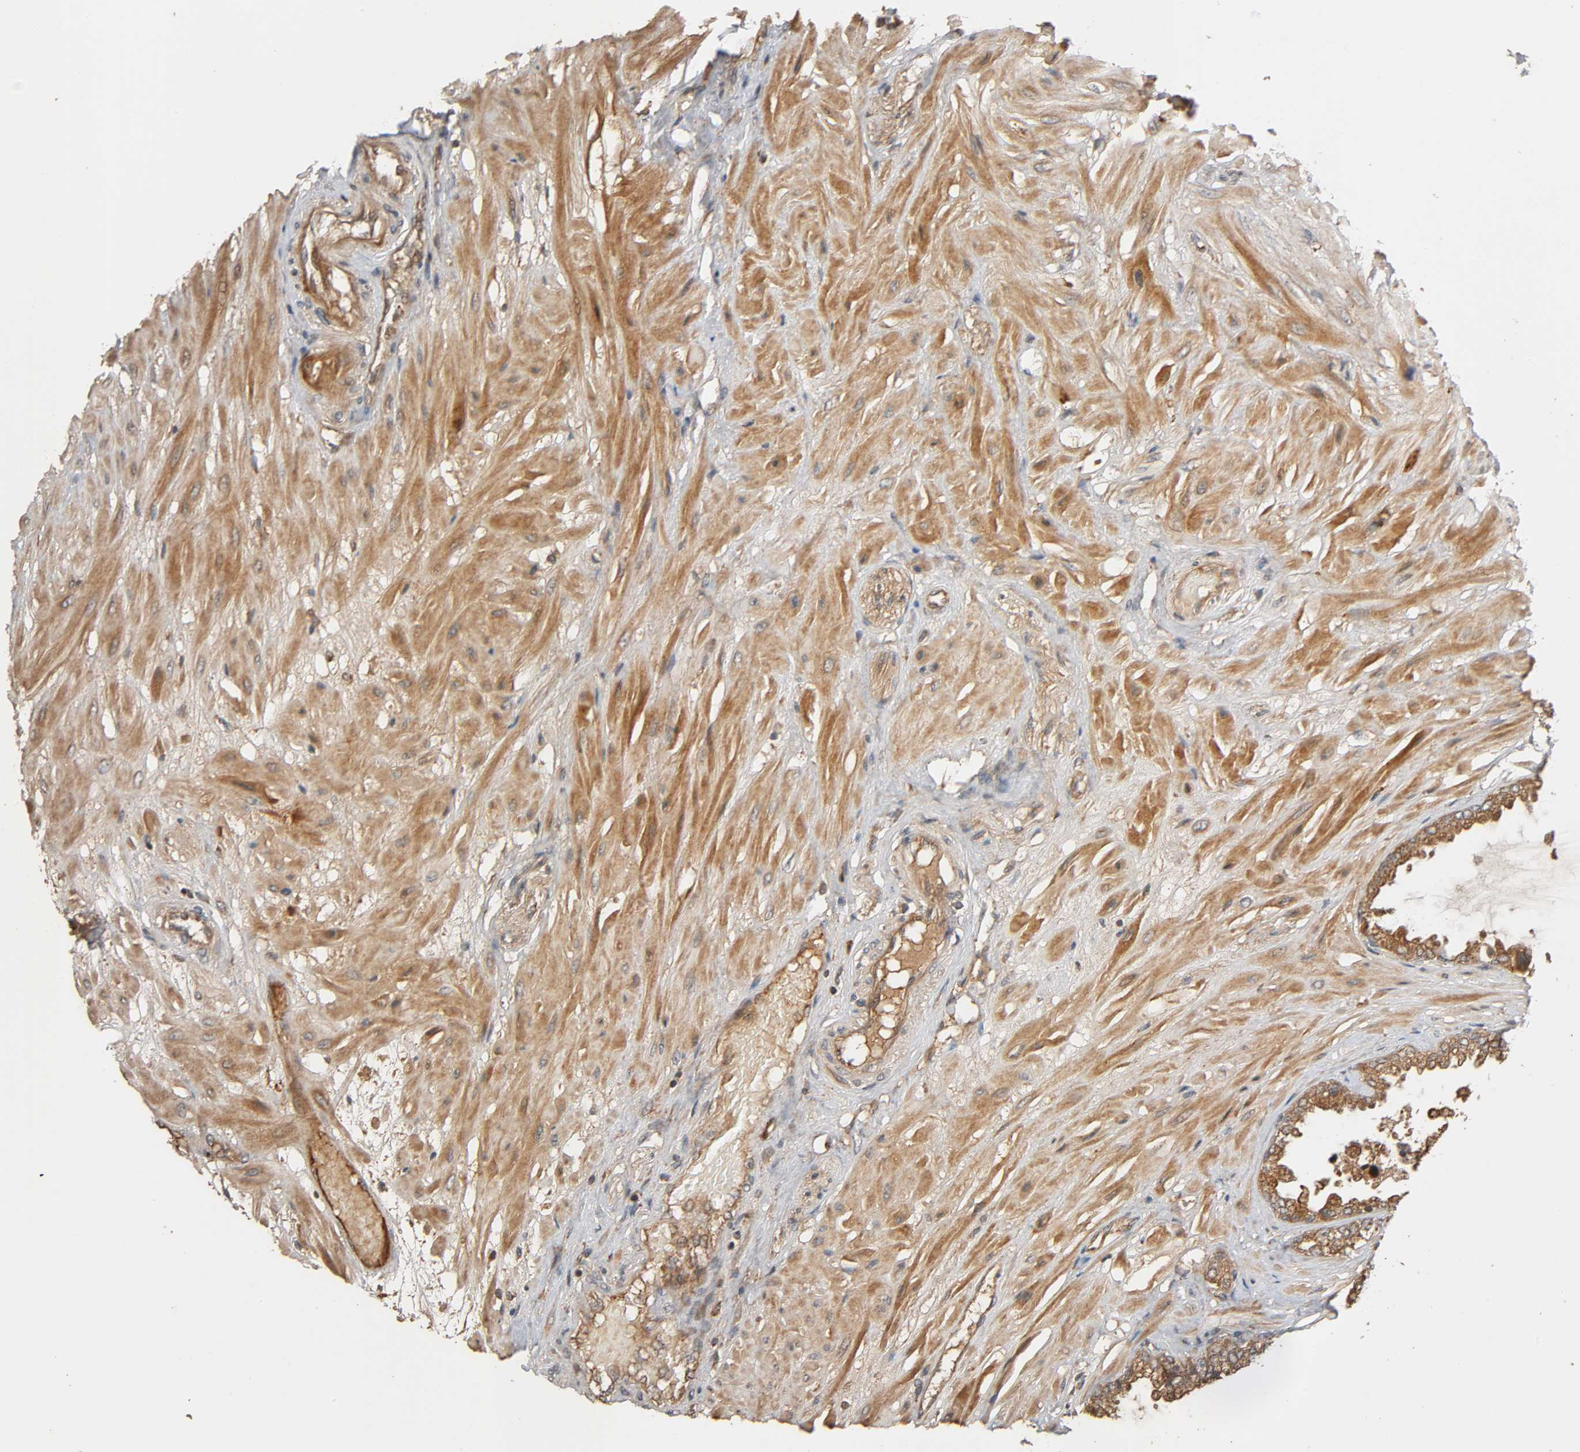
{"staining": {"intensity": "strong", "quantity": ">75%", "location": "cytoplasmic/membranous"}, "tissue": "seminal vesicle", "cell_type": "Glandular cells", "image_type": "normal", "snomed": [{"axis": "morphology", "description": "Normal tissue, NOS"}, {"axis": "topography", "description": "Seminal veicle"}], "caption": "This micrograph shows immunohistochemistry staining of normal seminal vesicle, with high strong cytoplasmic/membranous staining in about >75% of glandular cells.", "gene": "MAP3K8", "patient": {"sex": "male", "age": 46}}